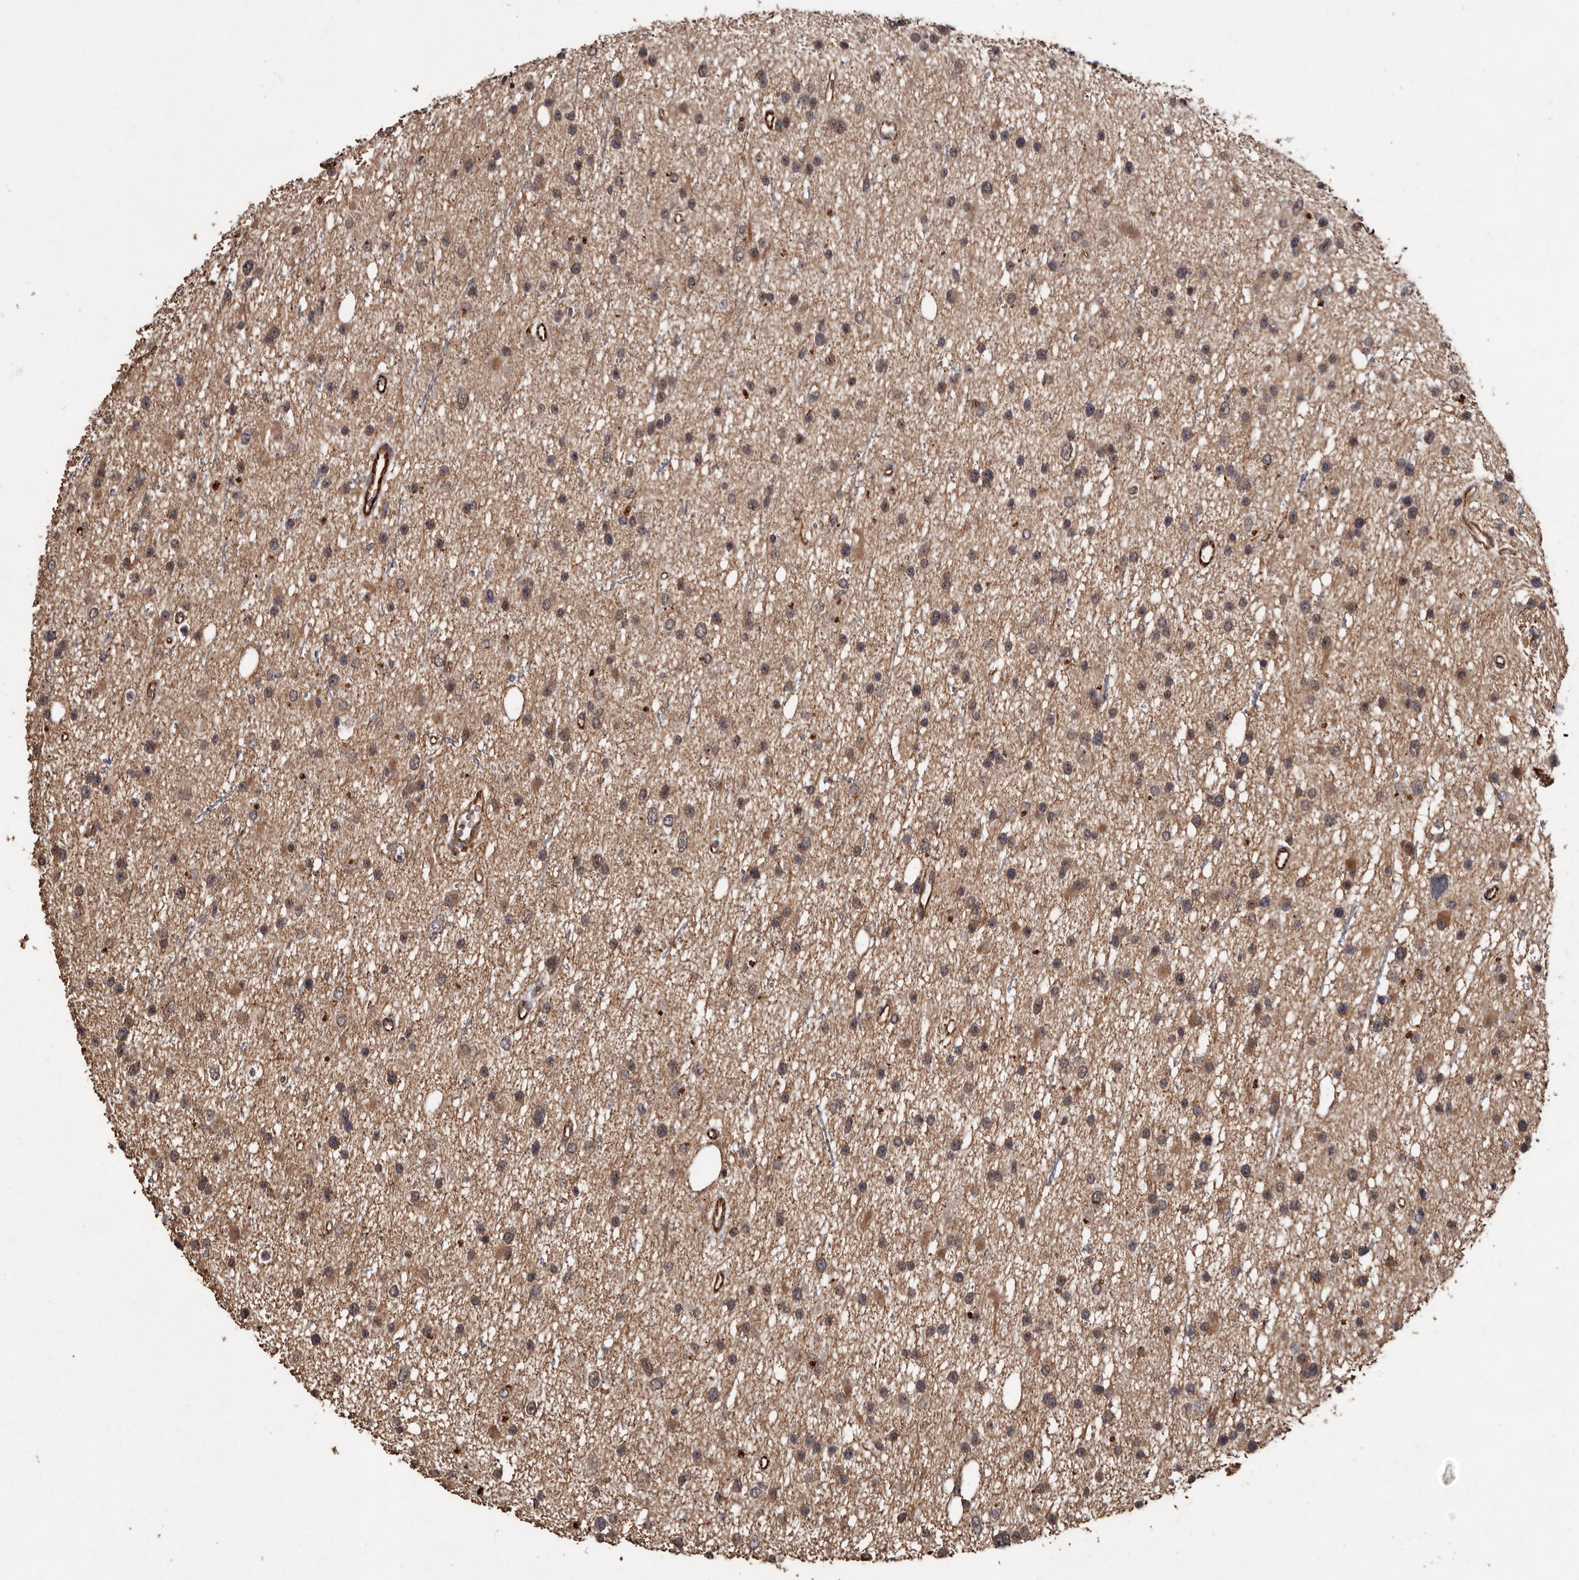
{"staining": {"intensity": "weak", "quantity": ">75%", "location": "cytoplasmic/membranous"}, "tissue": "glioma", "cell_type": "Tumor cells", "image_type": "cancer", "snomed": [{"axis": "morphology", "description": "Glioma, malignant, Low grade"}, {"axis": "topography", "description": "Cerebral cortex"}], "caption": "About >75% of tumor cells in human malignant glioma (low-grade) reveal weak cytoplasmic/membranous protein staining as visualized by brown immunohistochemical staining.", "gene": "BRAT1", "patient": {"sex": "female", "age": 39}}